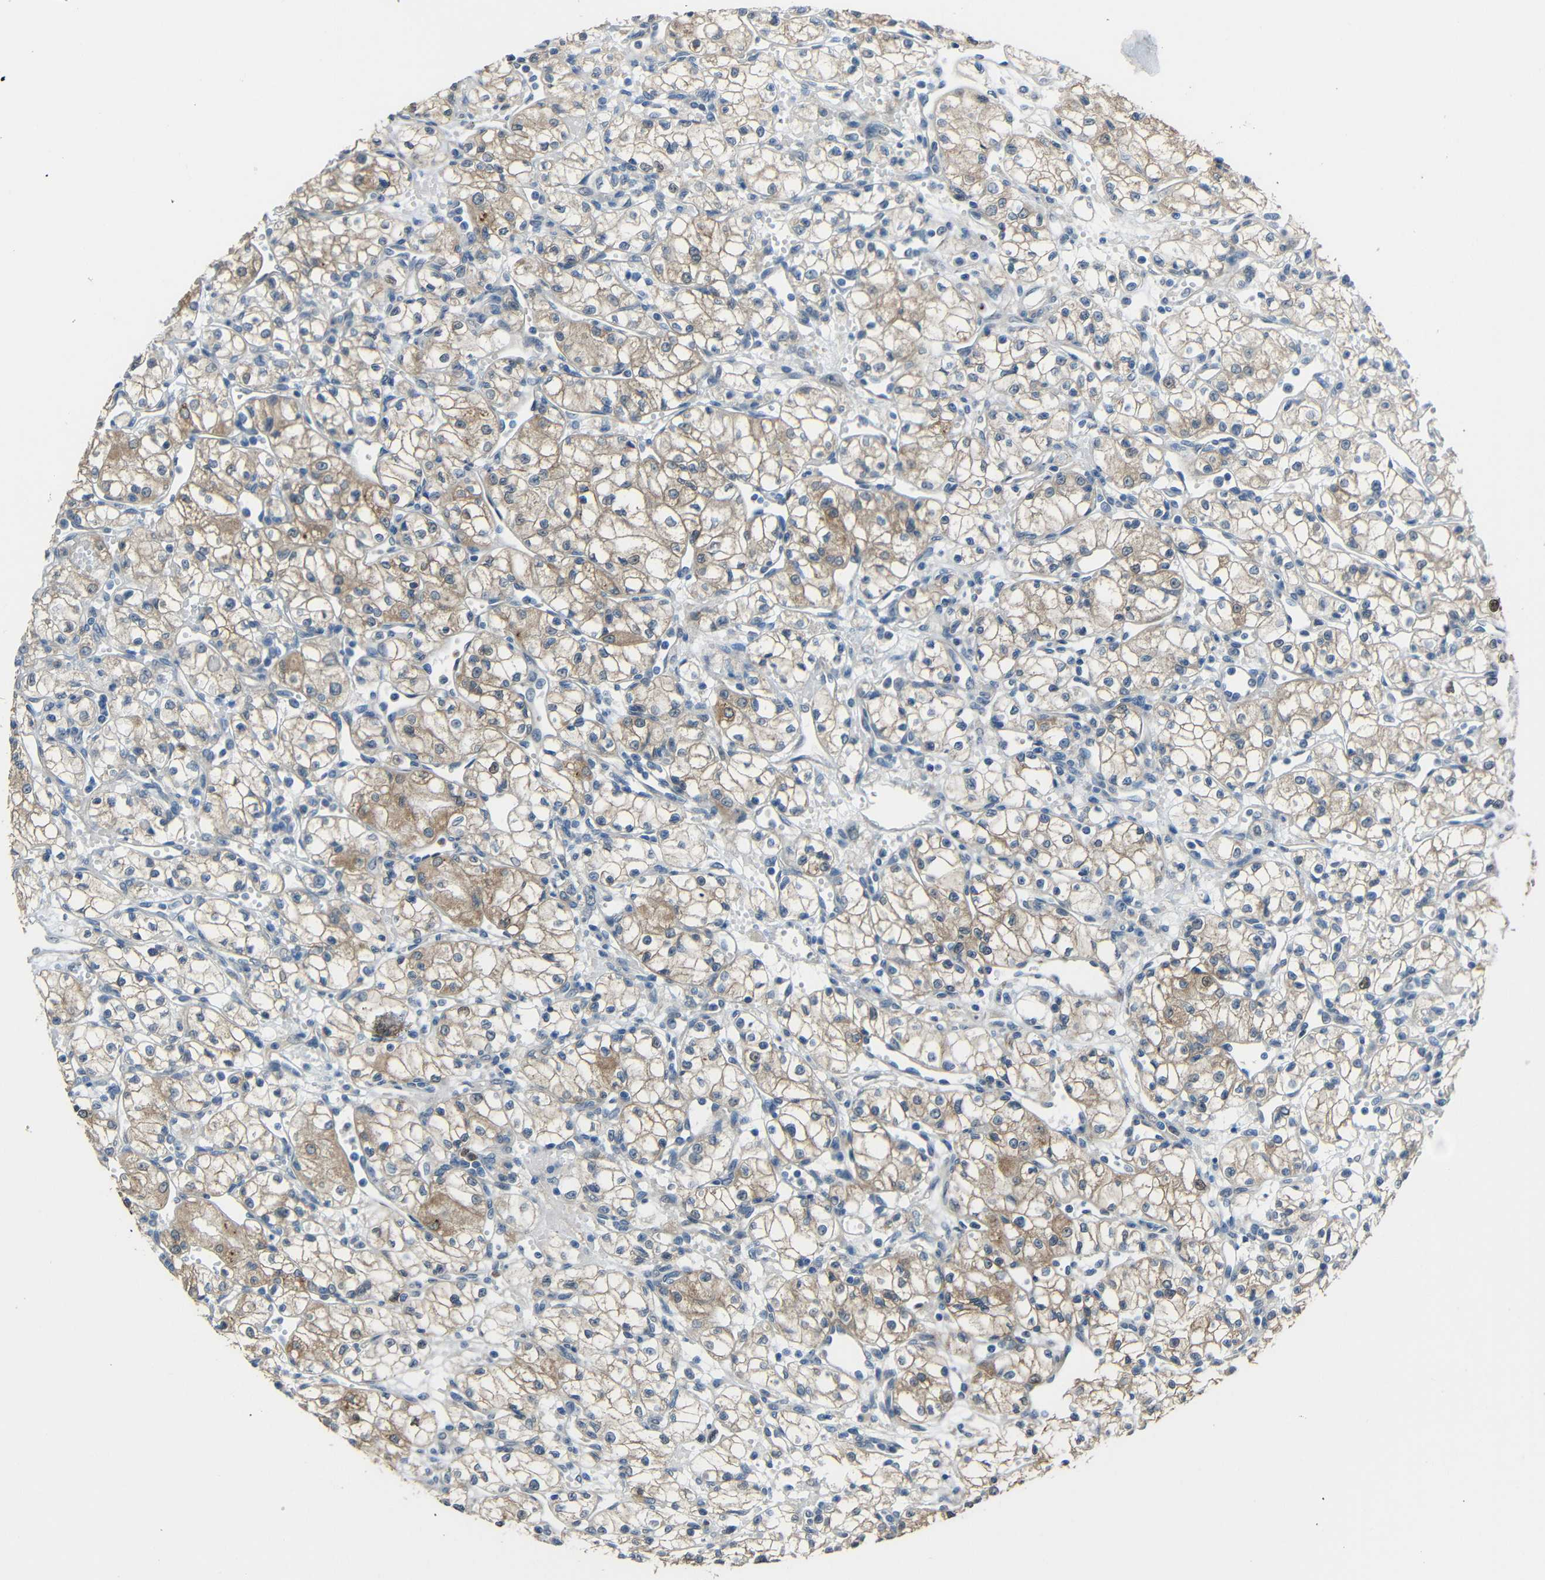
{"staining": {"intensity": "moderate", "quantity": "25%-75%", "location": "cytoplasmic/membranous"}, "tissue": "renal cancer", "cell_type": "Tumor cells", "image_type": "cancer", "snomed": [{"axis": "morphology", "description": "Normal tissue, NOS"}, {"axis": "morphology", "description": "Adenocarcinoma, NOS"}, {"axis": "topography", "description": "Kidney"}], "caption": "Moderate cytoplasmic/membranous expression is present in approximately 25%-75% of tumor cells in renal cancer. Nuclei are stained in blue.", "gene": "STBD1", "patient": {"sex": "male", "age": 59}}